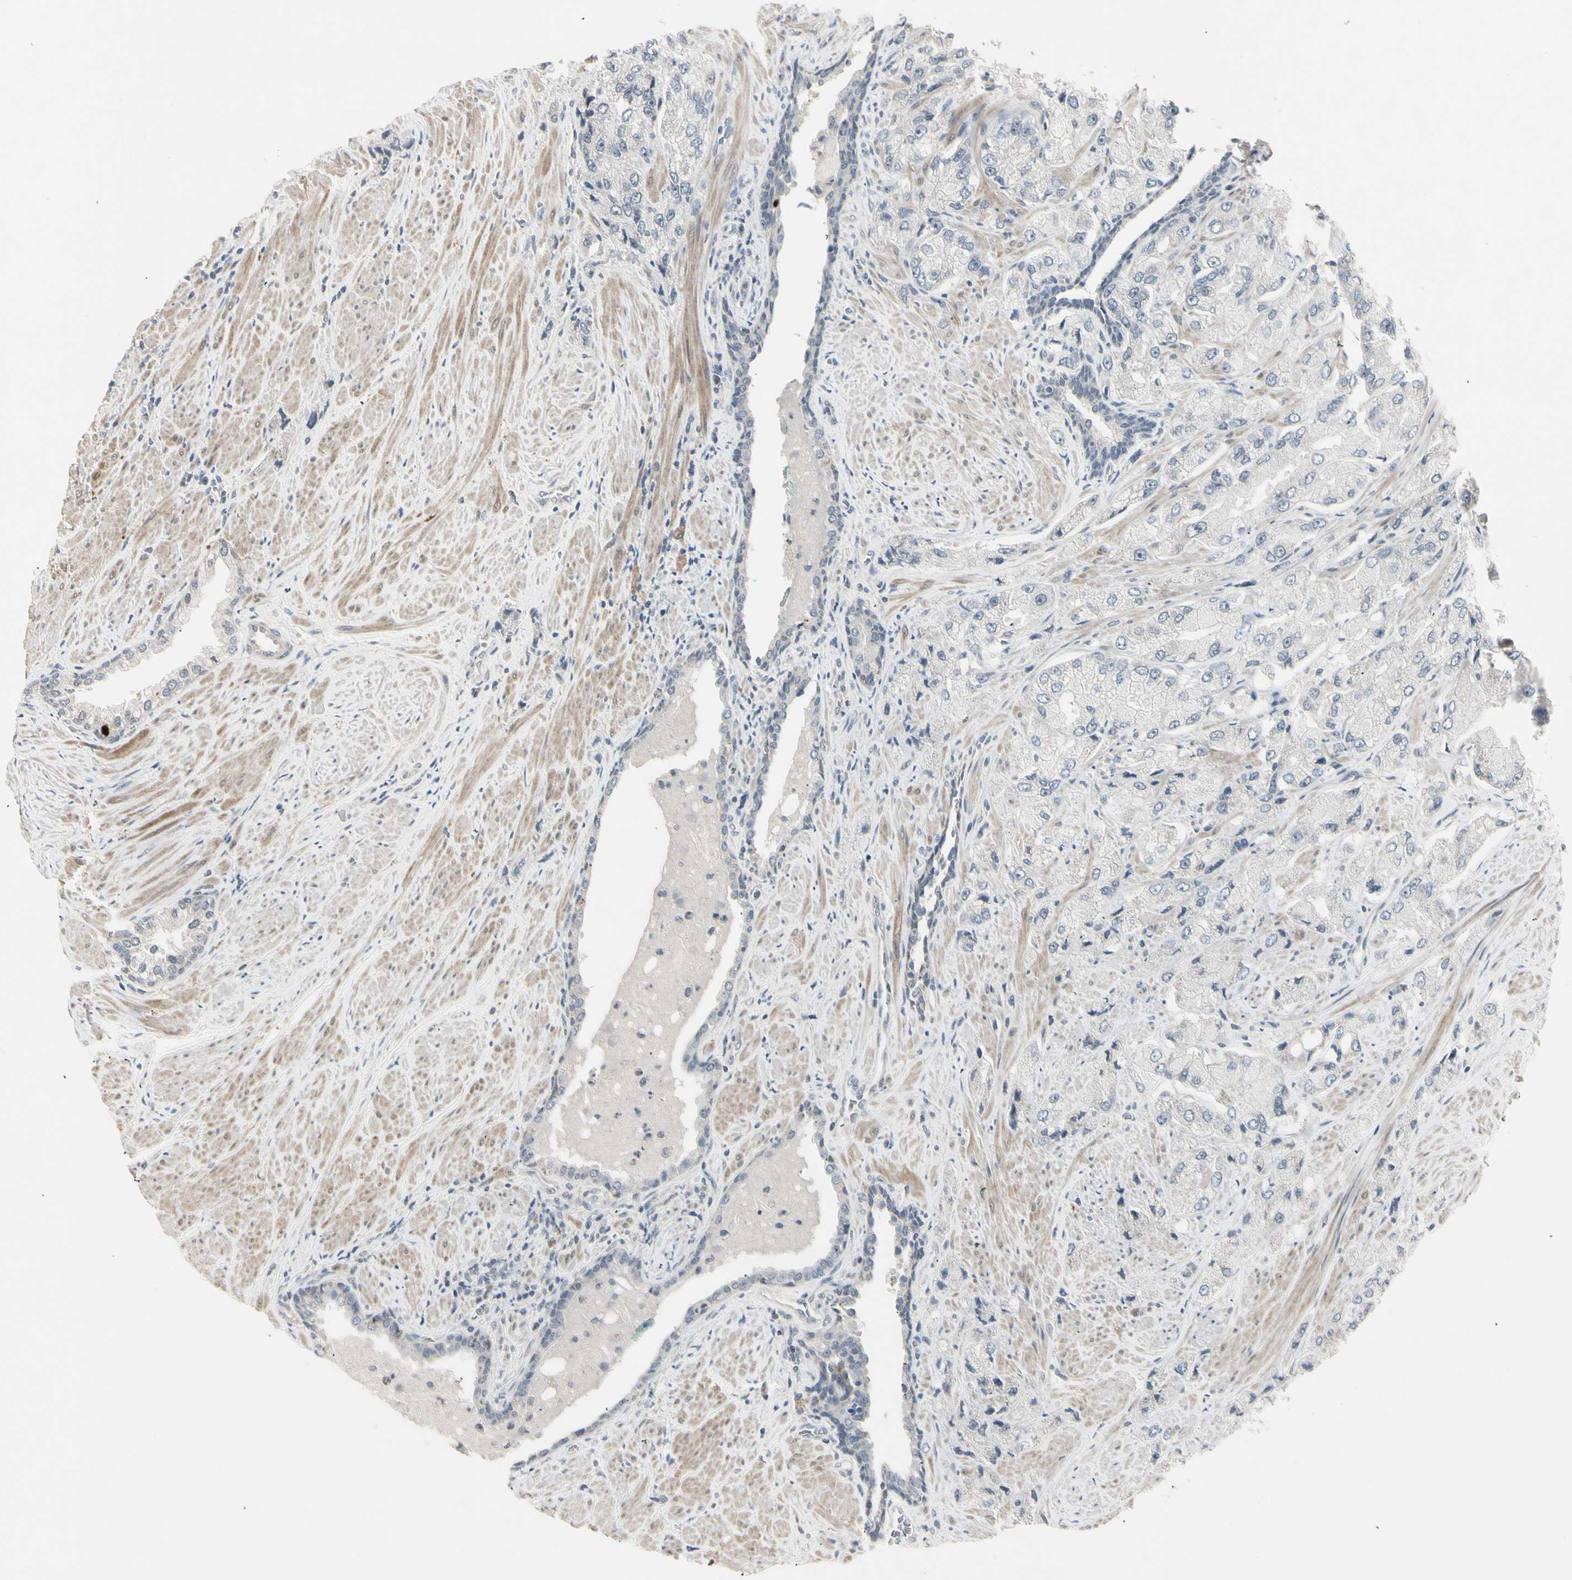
{"staining": {"intensity": "negative", "quantity": "none", "location": "none"}, "tissue": "prostate cancer", "cell_type": "Tumor cells", "image_type": "cancer", "snomed": [{"axis": "morphology", "description": "Adenocarcinoma, High grade"}, {"axis": "topography", "description": "Prostate"}], "caption": "Human prostate adenocarcinoma (high-grade) stained for a protein using immunohistochemistry (IHC) reveals no expression in tumor cells.", "gene": "DMPK", "patient": {"sex": "male", "age": 58}}